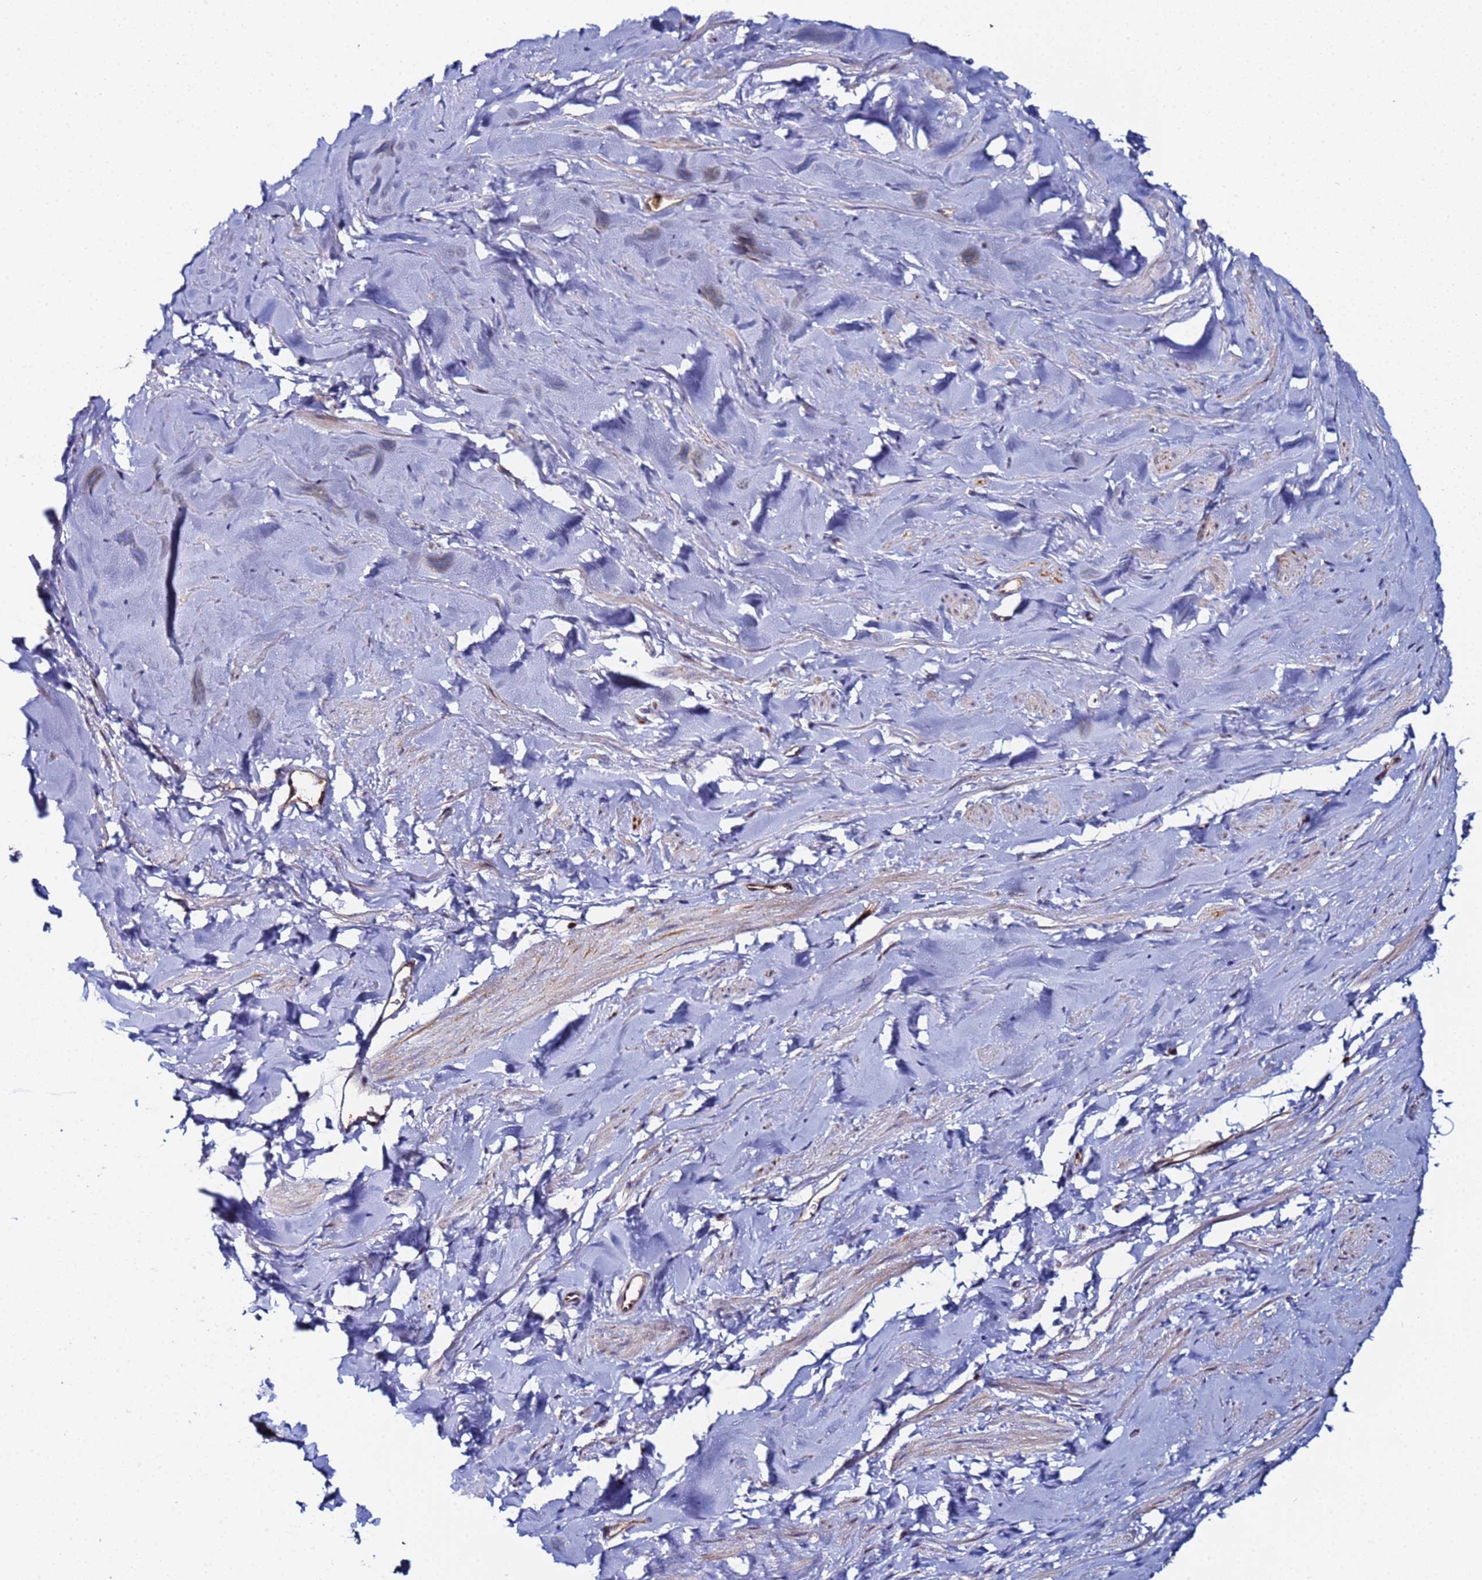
{"staining": {"intensity": "negative", "quantity": "none", "location": "none"}, "tissue": "smooth muscle", "cell_type": "Smooth muscle cells", "image_type": "normal", "snomed": [{"axis": "morphology", "description": "Normal tissue, NOS"}, {"axis": "topography", "description": "Smooth muscle"}, {"axis": "topography", "description": "Peripheral nerve tissue"}], "caption": "Image shows no significant protein positivity in smooth muscle cells of benign smooth muscle.", "gene": "CCDC127", "patient": {"sex": "male", "age": 69}}